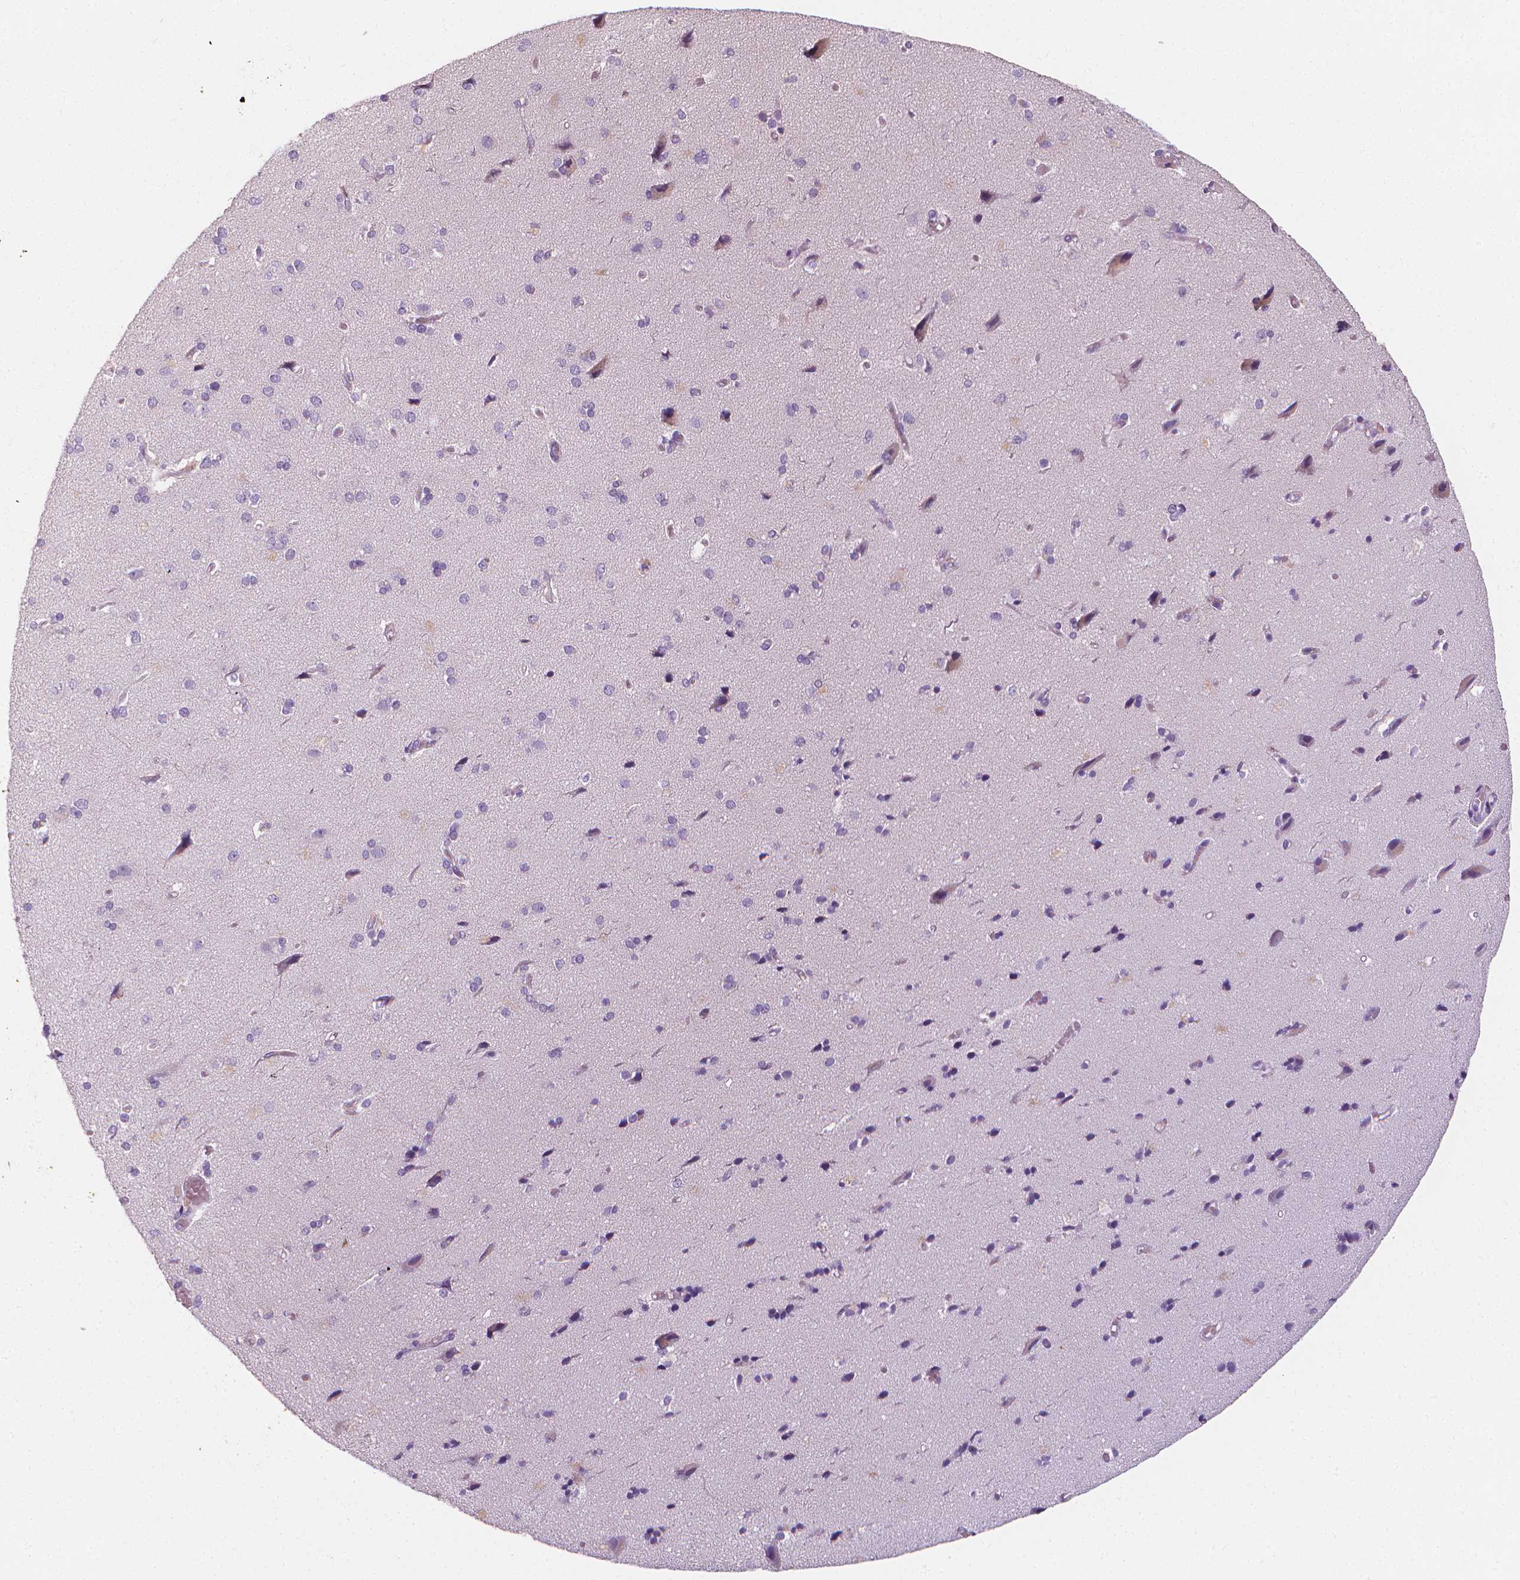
{"staining": {"intensity": "negative", "quantity": "none", "location": "none"}, "tissue": "cerebral cortex", "cell_type": "Endothelial cells", "image_type": "normal", "snomed": [{"axis": "morphology", "description": "Normal tissue, NOS"}, {"axis": "morphology", "description": "Glioma, malignant, High grade"}, {"axis": "topography", "description": "Cerebral cortex"}], "caption": "Human cerebral cortex stained for a protein using immunohistochemistry exhibits no expression in endothelial cells.", "gene": "DCAF8L1", "patient": {"sex": "male", "age": 71}}